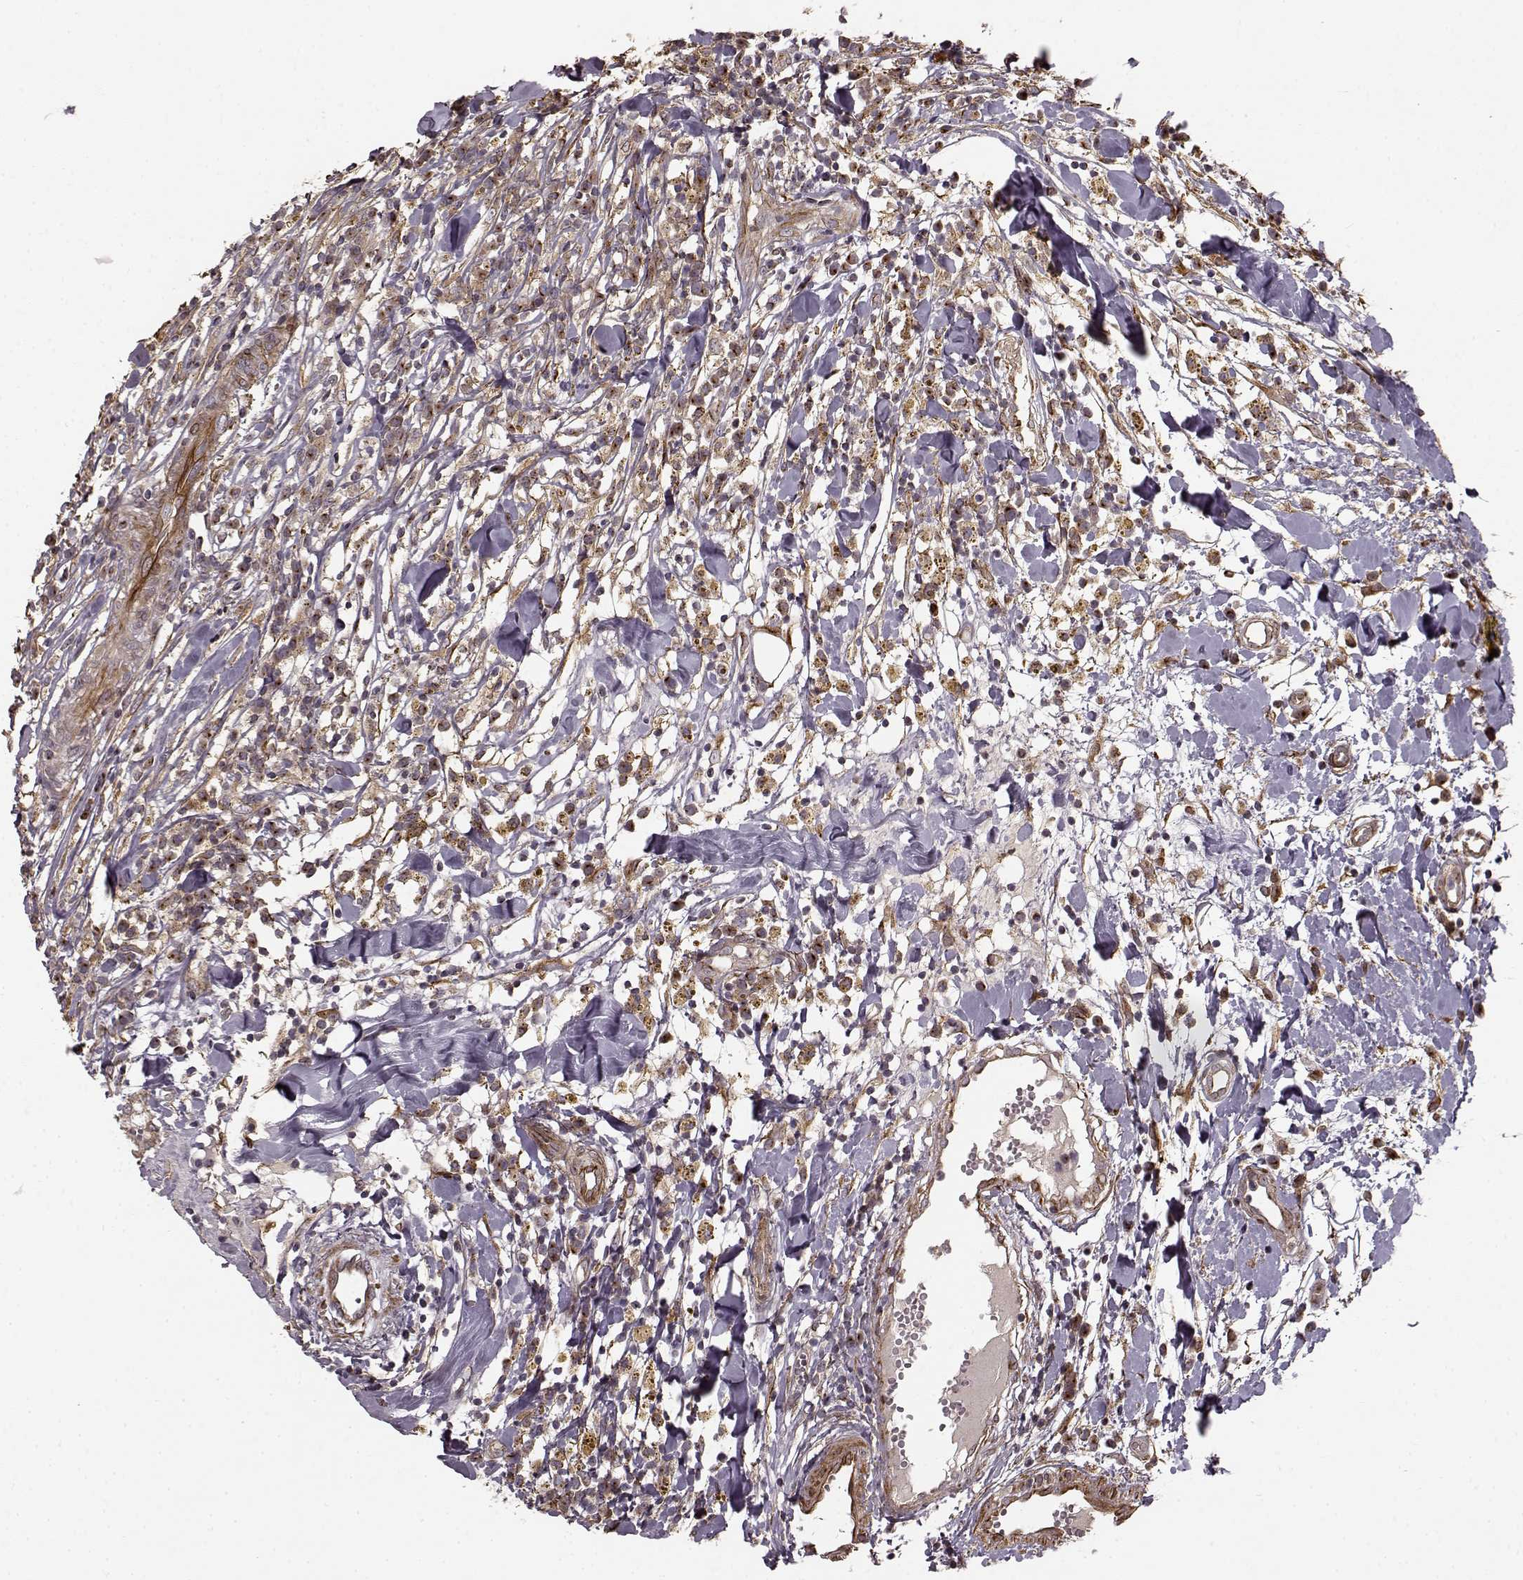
{"staining": {"intensity": "weak", "quantity": ">75%", "location": "cytoplasmic/membranous"}, "tissue": "breast cancer", "cell_type": "Tumor cells", "image_type": "cancer", "snomed": [{"axis": "morphology", "description": "Duct carcinoma"}, {"axis": "topography", "description": "Breast"}], "caption": "Breast cancer (infiltrating ductal carcinoma) tissue demonstrates weak cytoplasmic/membranous positivity in approximately >75% of tumor cells", "gene": "MTR", "patient": {"sex": "female", "age": 30}}